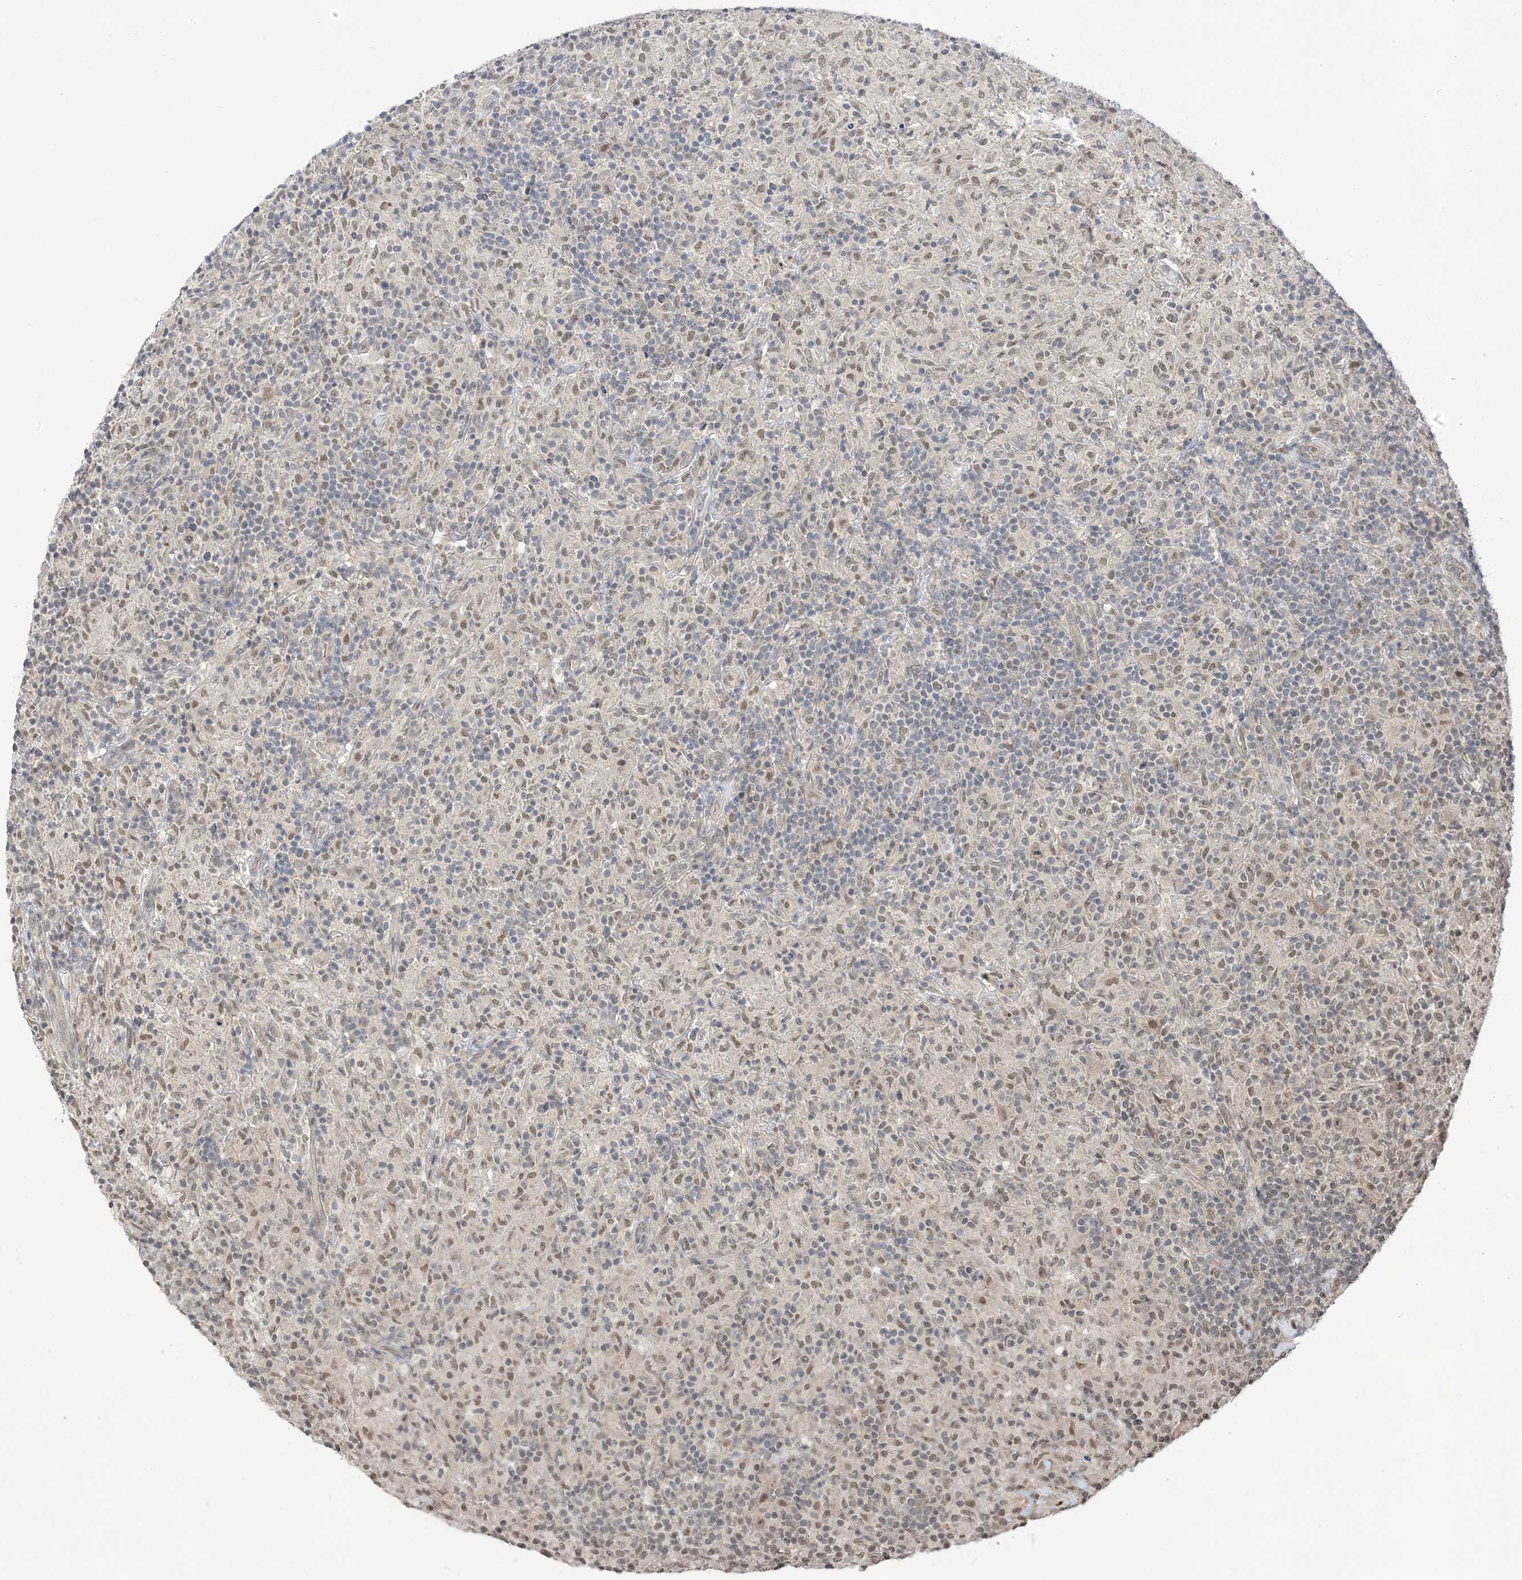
{"staining": {"intensity": "negative", "quantity": "none", "location": "none"}, "tissue": "lymphoma", "cell_type": "Tumor cells", "image_type": "cancer", "snomed": [{"axis": "morphology", "description": "Hodgkin's disease, NOS"}, {"axis": "topography", "description": "Lymph node"}], "caption": "Tumor cells show no significant staining in Hodgkin's disease. Brightfield microscopy of immunohistochemistry stained with DAB (3,3'-diaminobenzidine) (brown) and hematoxylin (blue), captured at high magnification.", "gene": "RANBP9", "patient": {"sex": "male", "age": 70}}